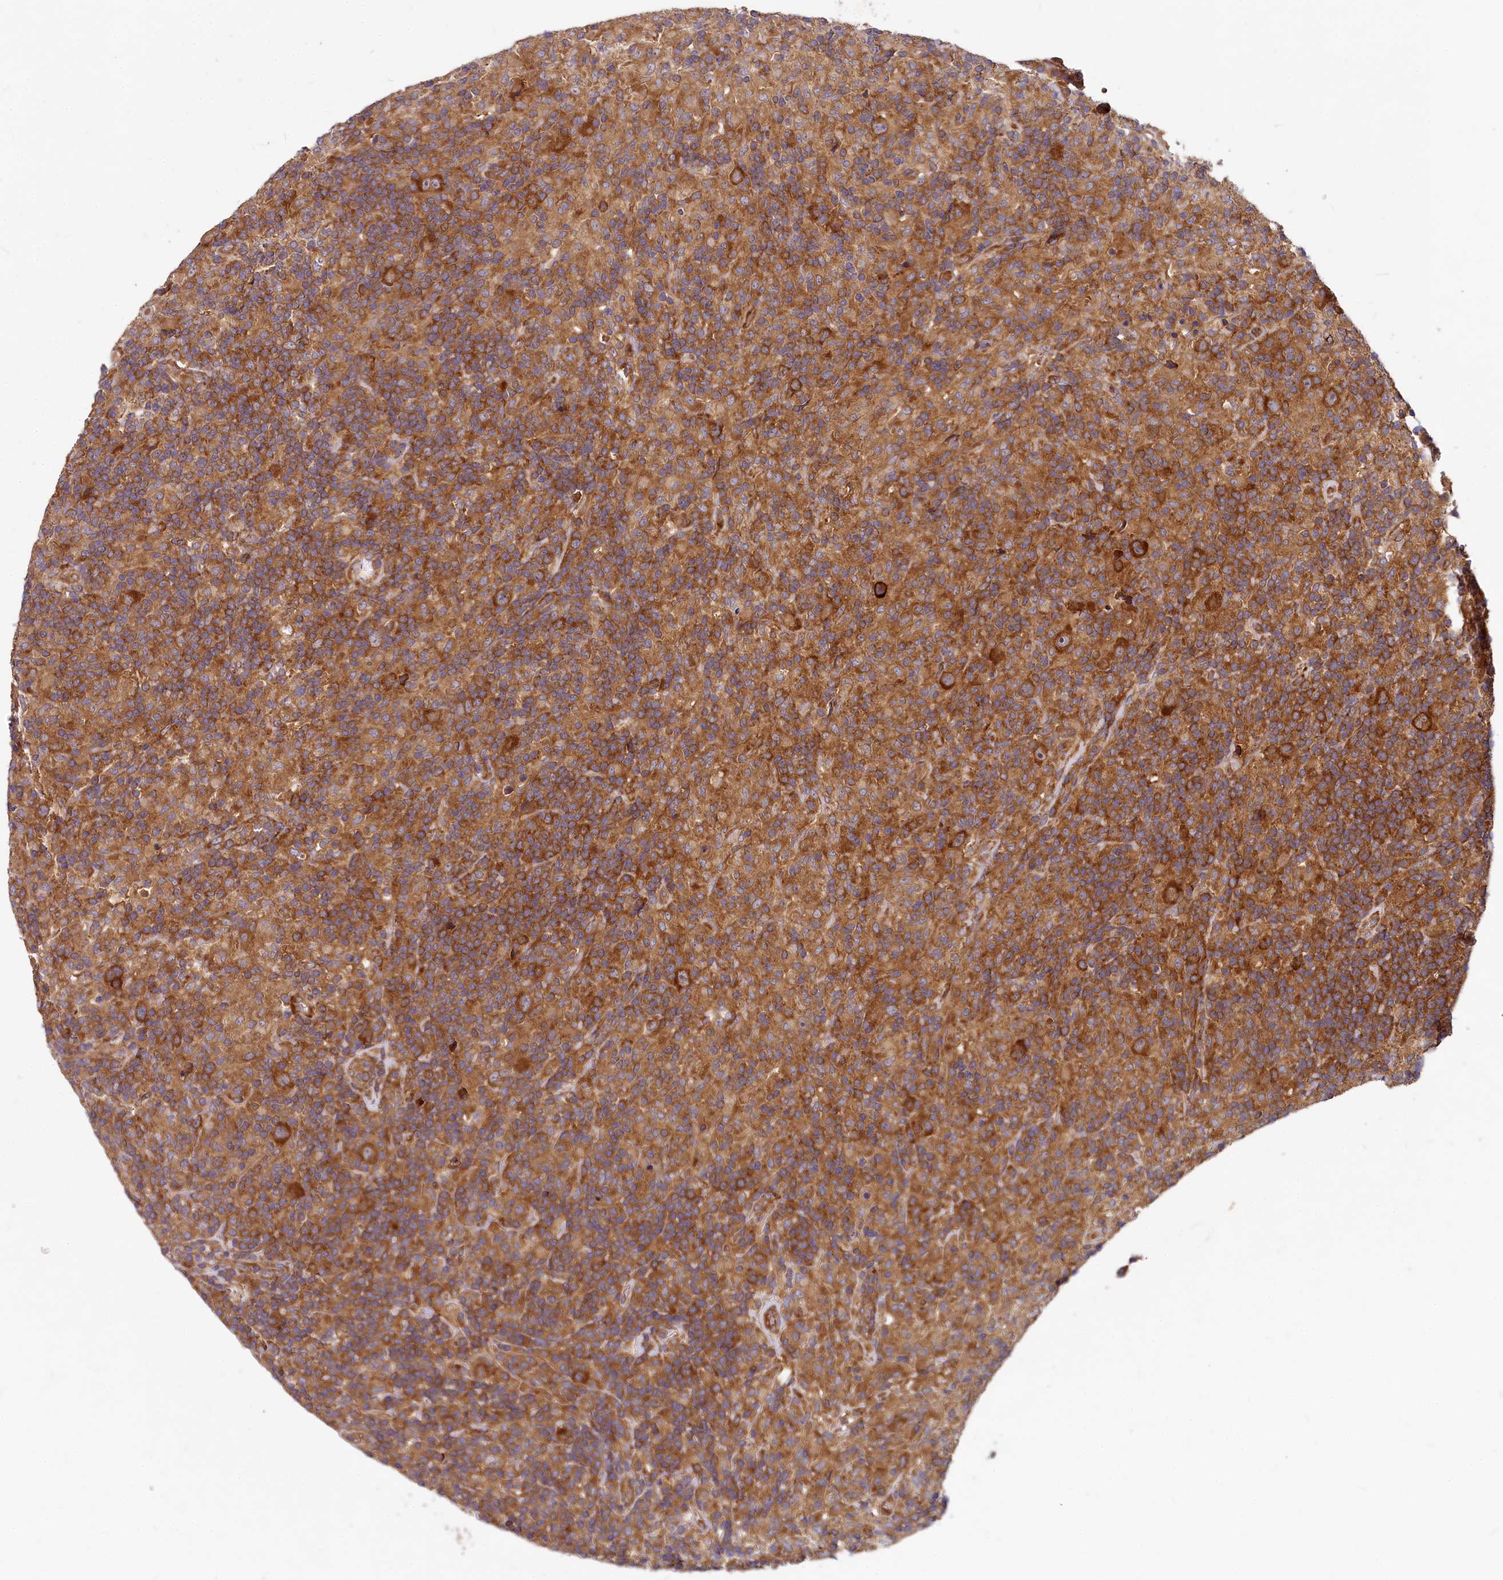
{"staining": {"intensity": "strong", "quantity": ">75%", "location": "cytoplasmic/membranous"}, "tissue": "lymphoma", "cell_type": "Tumor cells", "image_type": "cancer", "snomed": [{"axis": "morphology", "description": "Hodgkin's disease, NOS"}, {"axis": "topography", "description": "Lymph node"}], "caption": "Lymphoma tissue demonstrates strong cytoplasmic/membranous expression in about >75% of tumor cells, visualized by immunohistochemistry. Immunohistochemistry stains the protein in brown and the nuclei are stained blue.", "gene": "EIF2B2", "patient": {"sex": "male", "age": 70}}